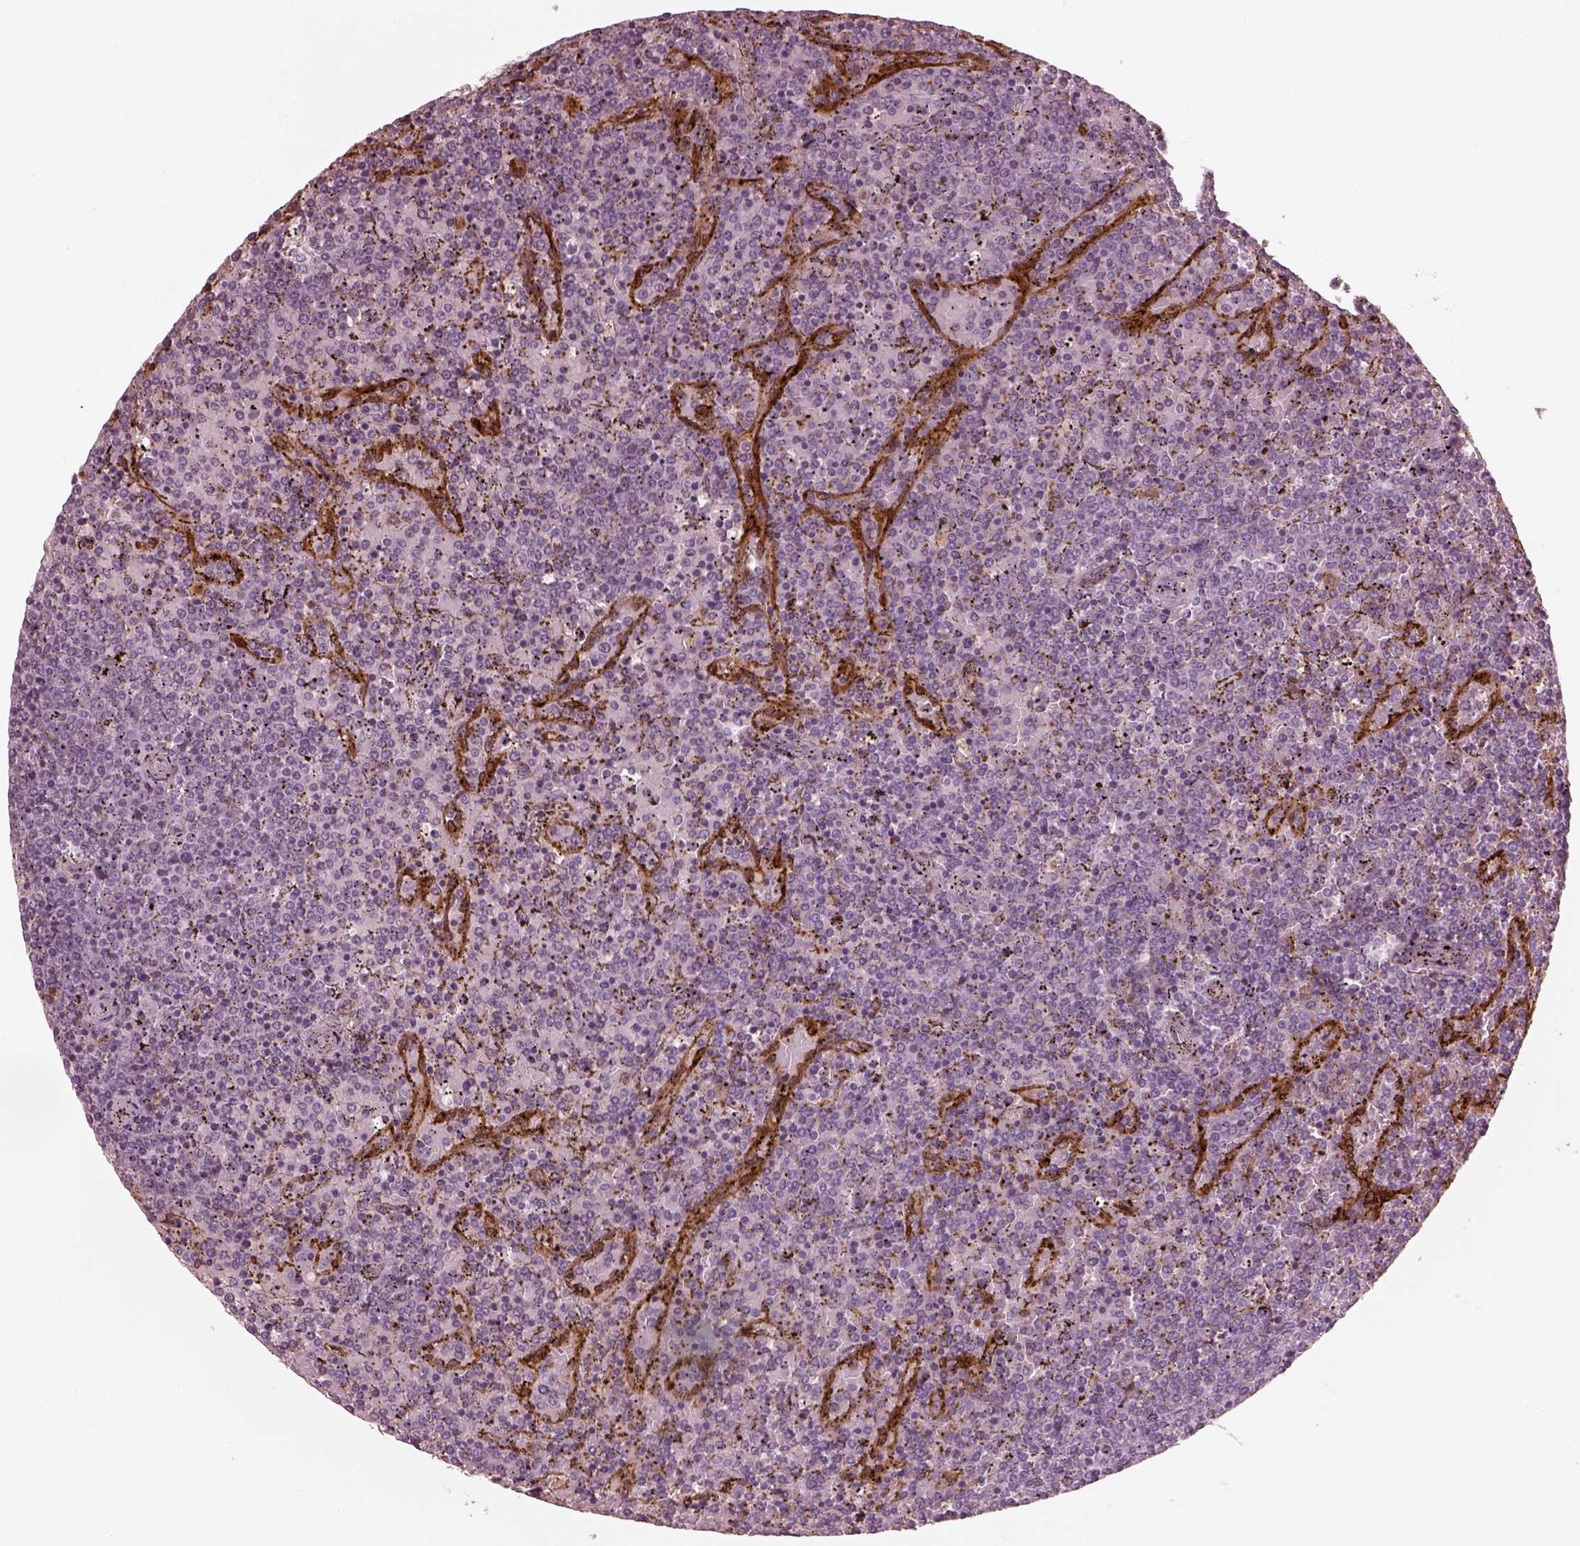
{"staining": {"intensity": "negative", "quantity": "none", "location": "none"}, "tissue": "lymphoma", "cell_type": "Tumor cells", "image_type": "cancer", "snomed": [{"axis": "morphology", "description": "Malignant lymphoma, non-Hodgkin's type, Low grade"}, {"axis": "topography", "description": "Spleen"}], "caption": "High power microscopy histopathology image of an immunohistochemistry micrograph of malignant lymphoma, non-Hodgkin's type (low-grade), revealing no significant staining in tumor cells.", "gene": "PSTPIP2", "patient": {"sex": "female", "age": 77}}